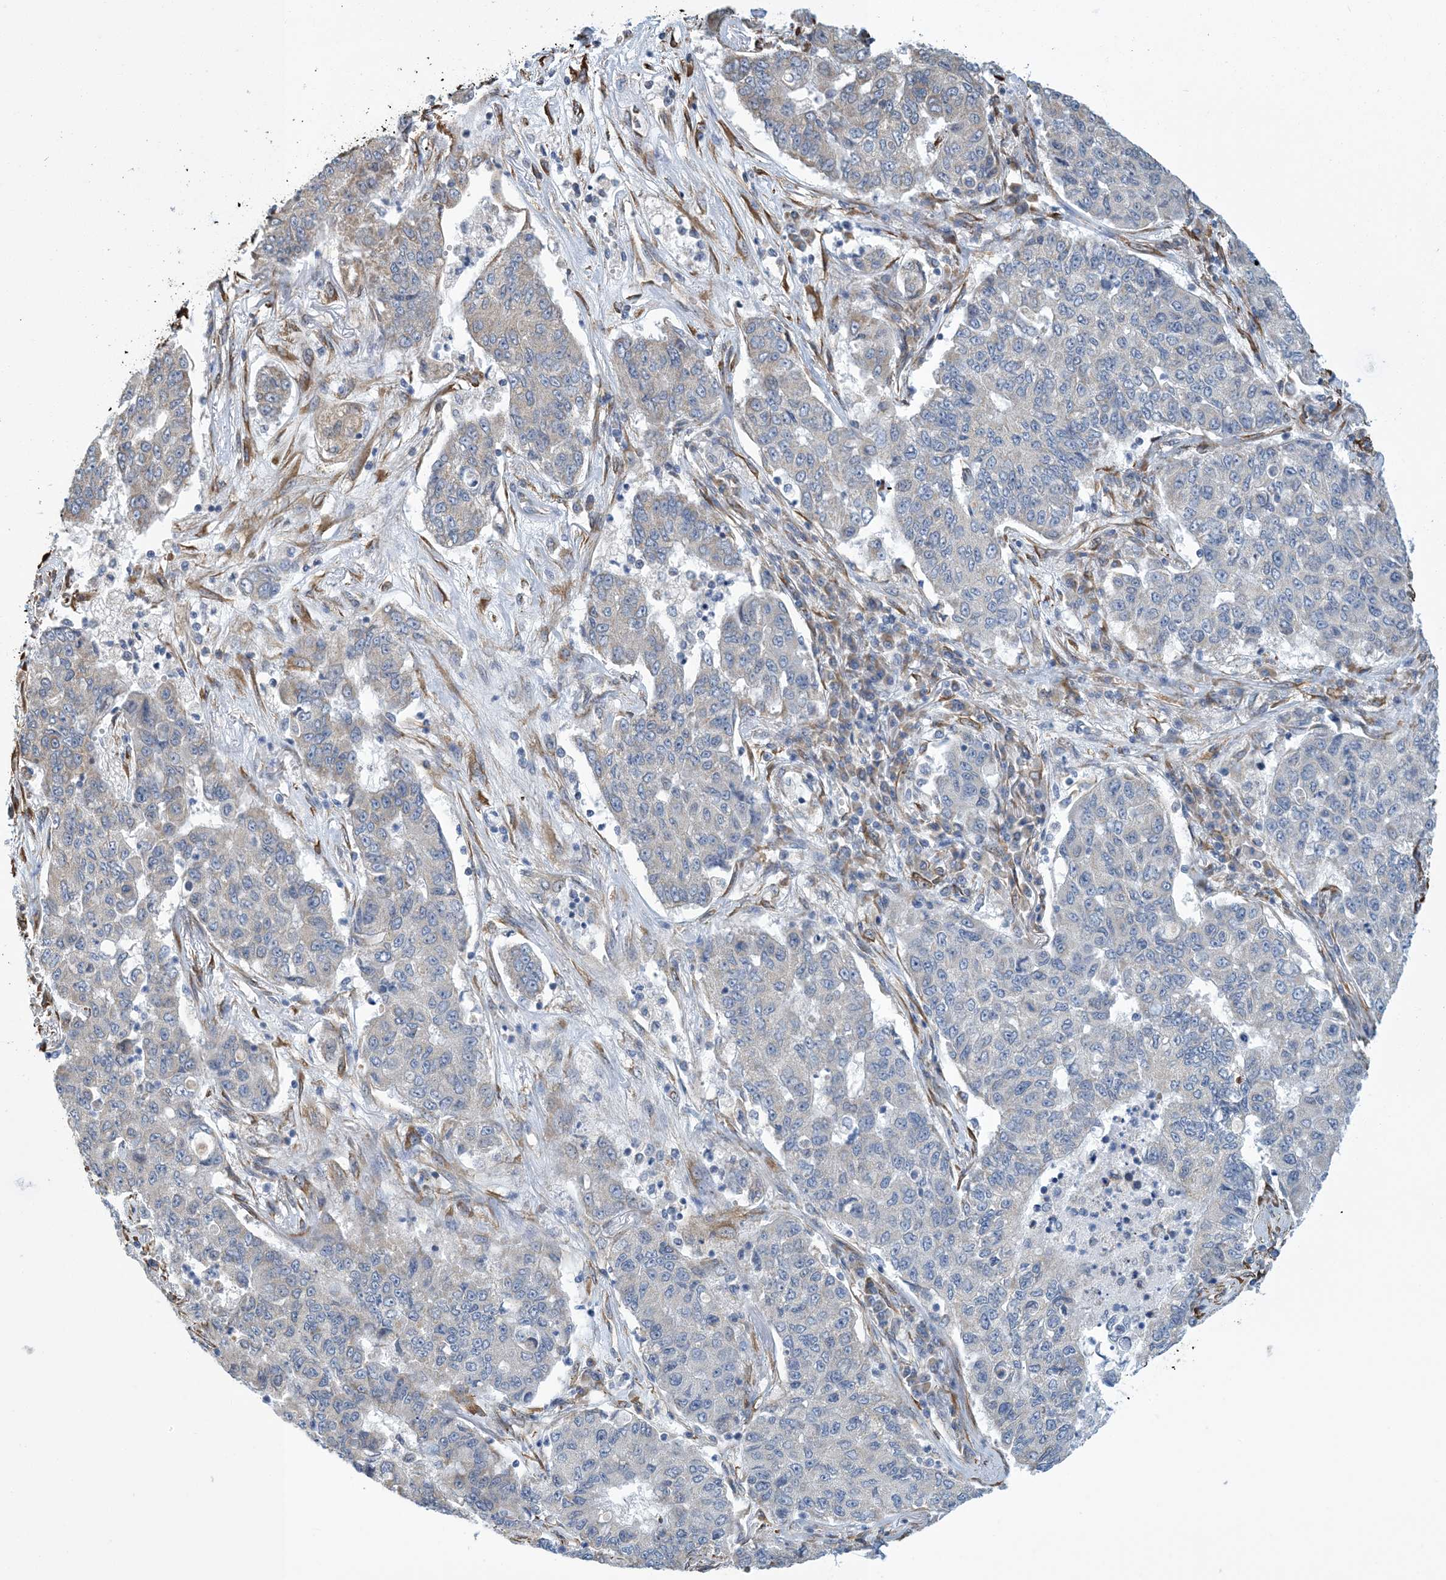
{"staining": {"intensity": "negative", "quantity": "none", "location": "none"}, "tissue": "lung cancer", "cell_type": "Tumor cells", "image_type": "cancer", "snomed": [{"axis": "morphology", "description": "Squamous cell carcinoma, NOS"}, {"axis": "topography", "description": "Lung"}], "caption": "Immunohistochemistry photomicrograph of squamous cell carcinoma (lung) stained for a protein (brown), which reveals no staining in tumor cells.", "gene": "CCDC14", "patient": {"sex": "male", "age": 74}}